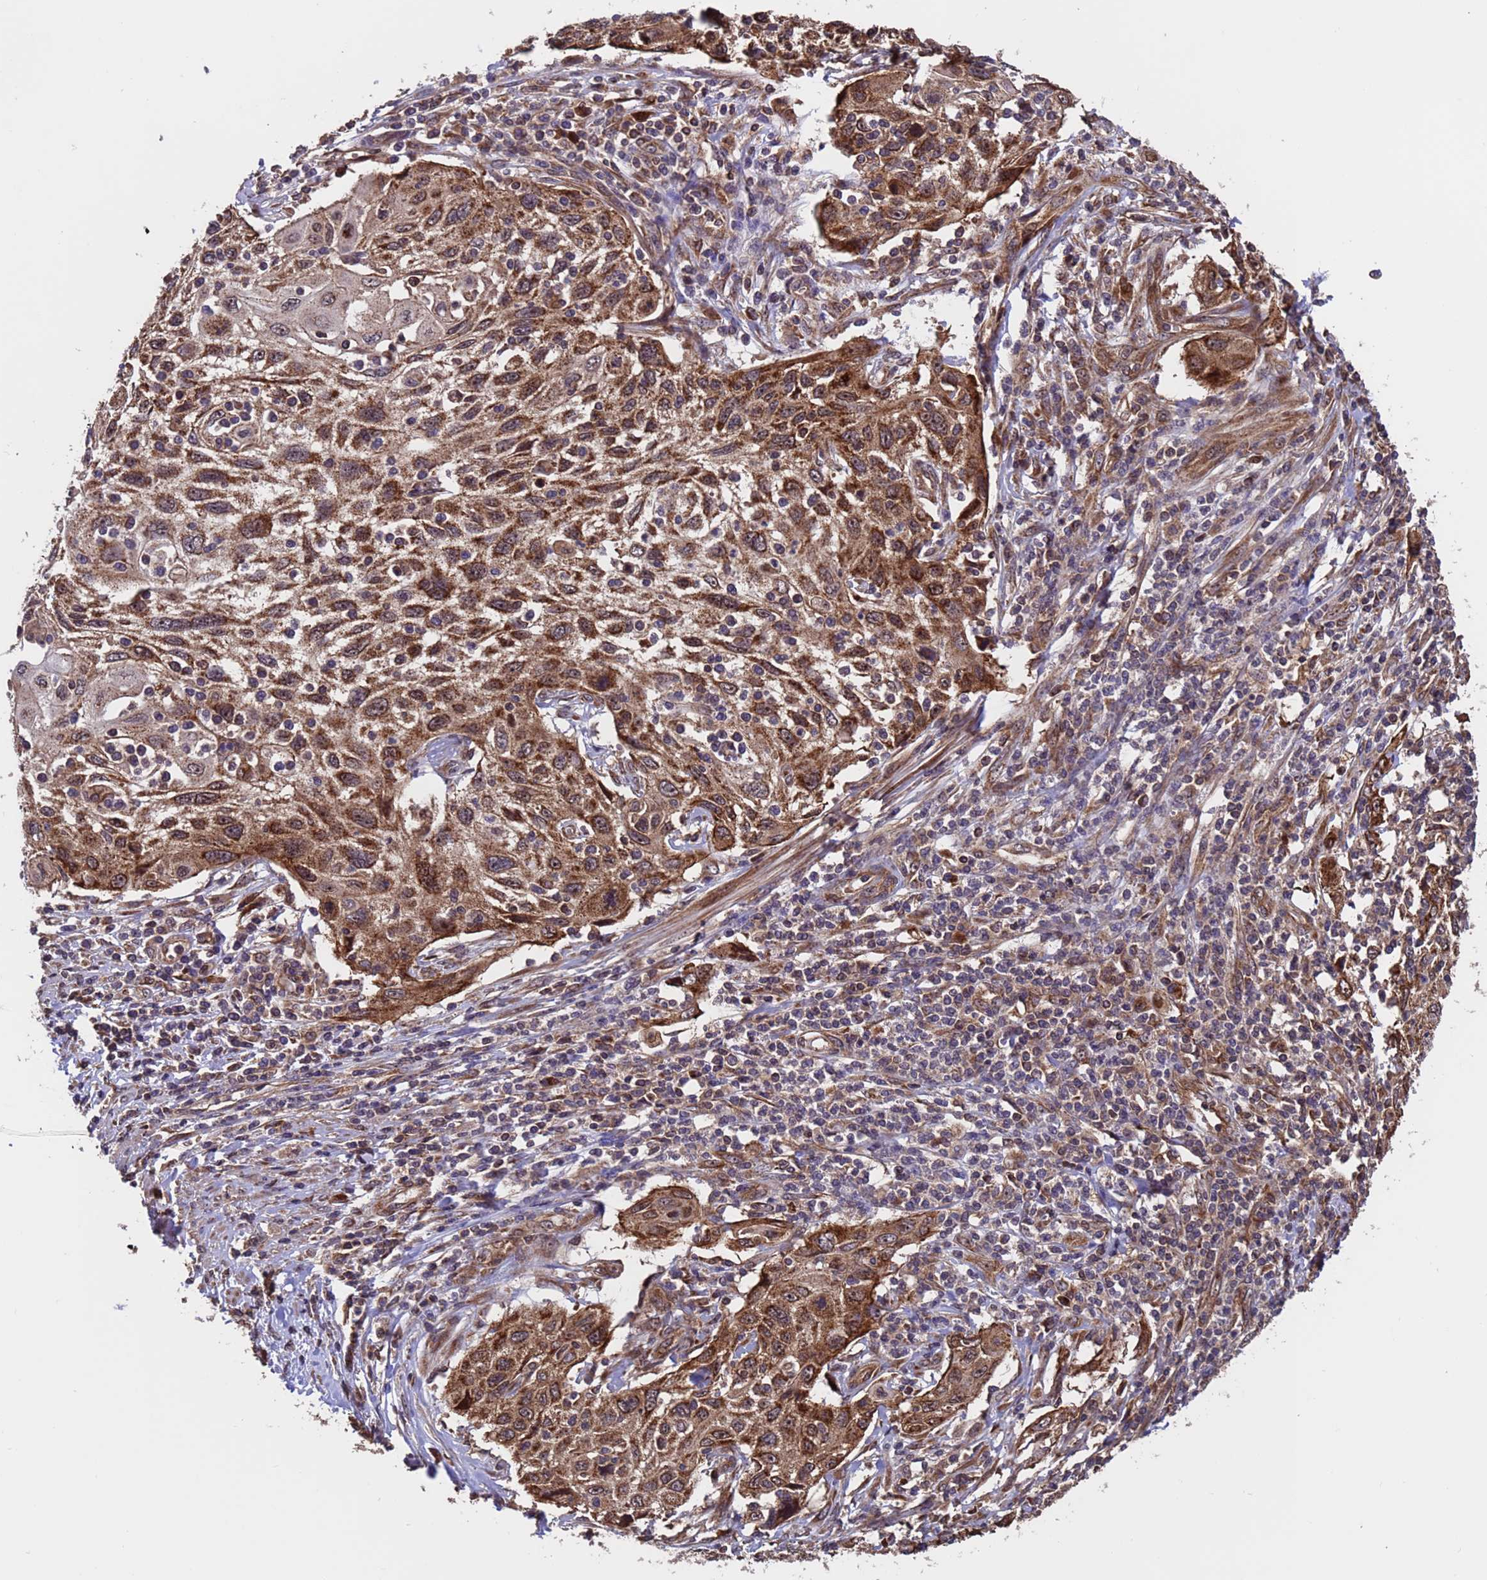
{"staining": {"intensity": "moderate", "quantity": ">75%", "location": "cytoplasmic/membranous"}, "tissue": "cervical cancer", "cell_type": "Tumor cells", "image_type": "cancer", "snomed": [{"axis": "morphology", "description": "Squamous cell carcinoma, NOS"}, {"axis": "topography", "description": "Cervix"}], "caption": "This photomicrograph exhibits cervical cancer (squamous cell carcinoma) stained with immunohistochemistry to label a protein in brown. The cytoplasmic/membranous of tumor cells show moderate positivity for the protein. Nuclei are counter-stained blue.", "gene": "TSR3", "patient": {"sex": "female", "age": 70}}